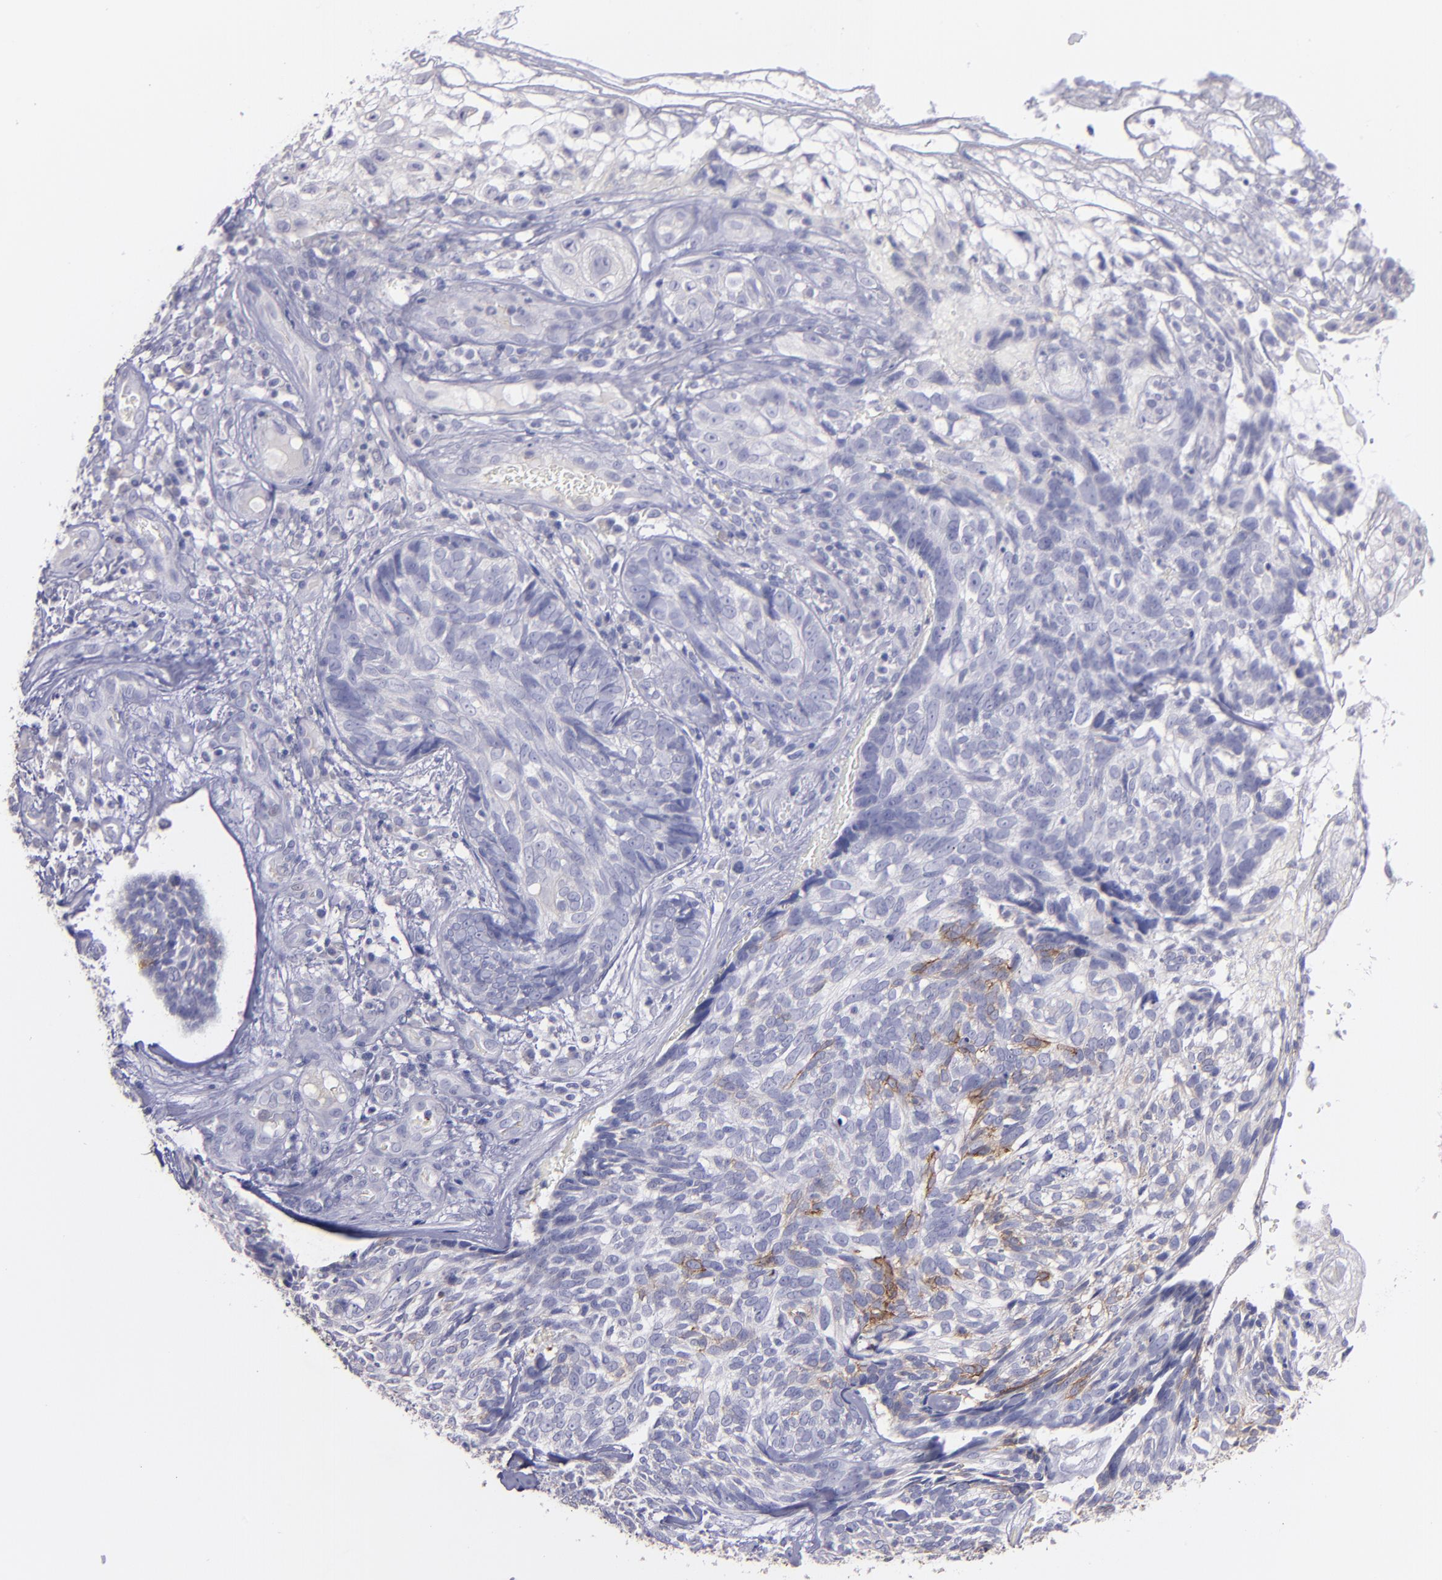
{"staining": {"intensity": "negative", "quantity": "none", "location": "none"}, "tissue": "skin cancer", "cell_type": "Tumor cells", "image_type": "cancer", "snomed": [{"axis": "morphology", "description": "Basal cell carcinoma"}, {"axis": "topography", "description": "Skin"}], "caption": "The micrograph displays no significant positivity in tumor cells of skin cancer (basal cell carcinoma). (Stains: DAB immunohistochemistry with hematoxylin counter stain, Microscopy: brightfield microscopy at high magnification).", "gene": "SNAP25", "patient": {"sex": "male", "age": 72}}